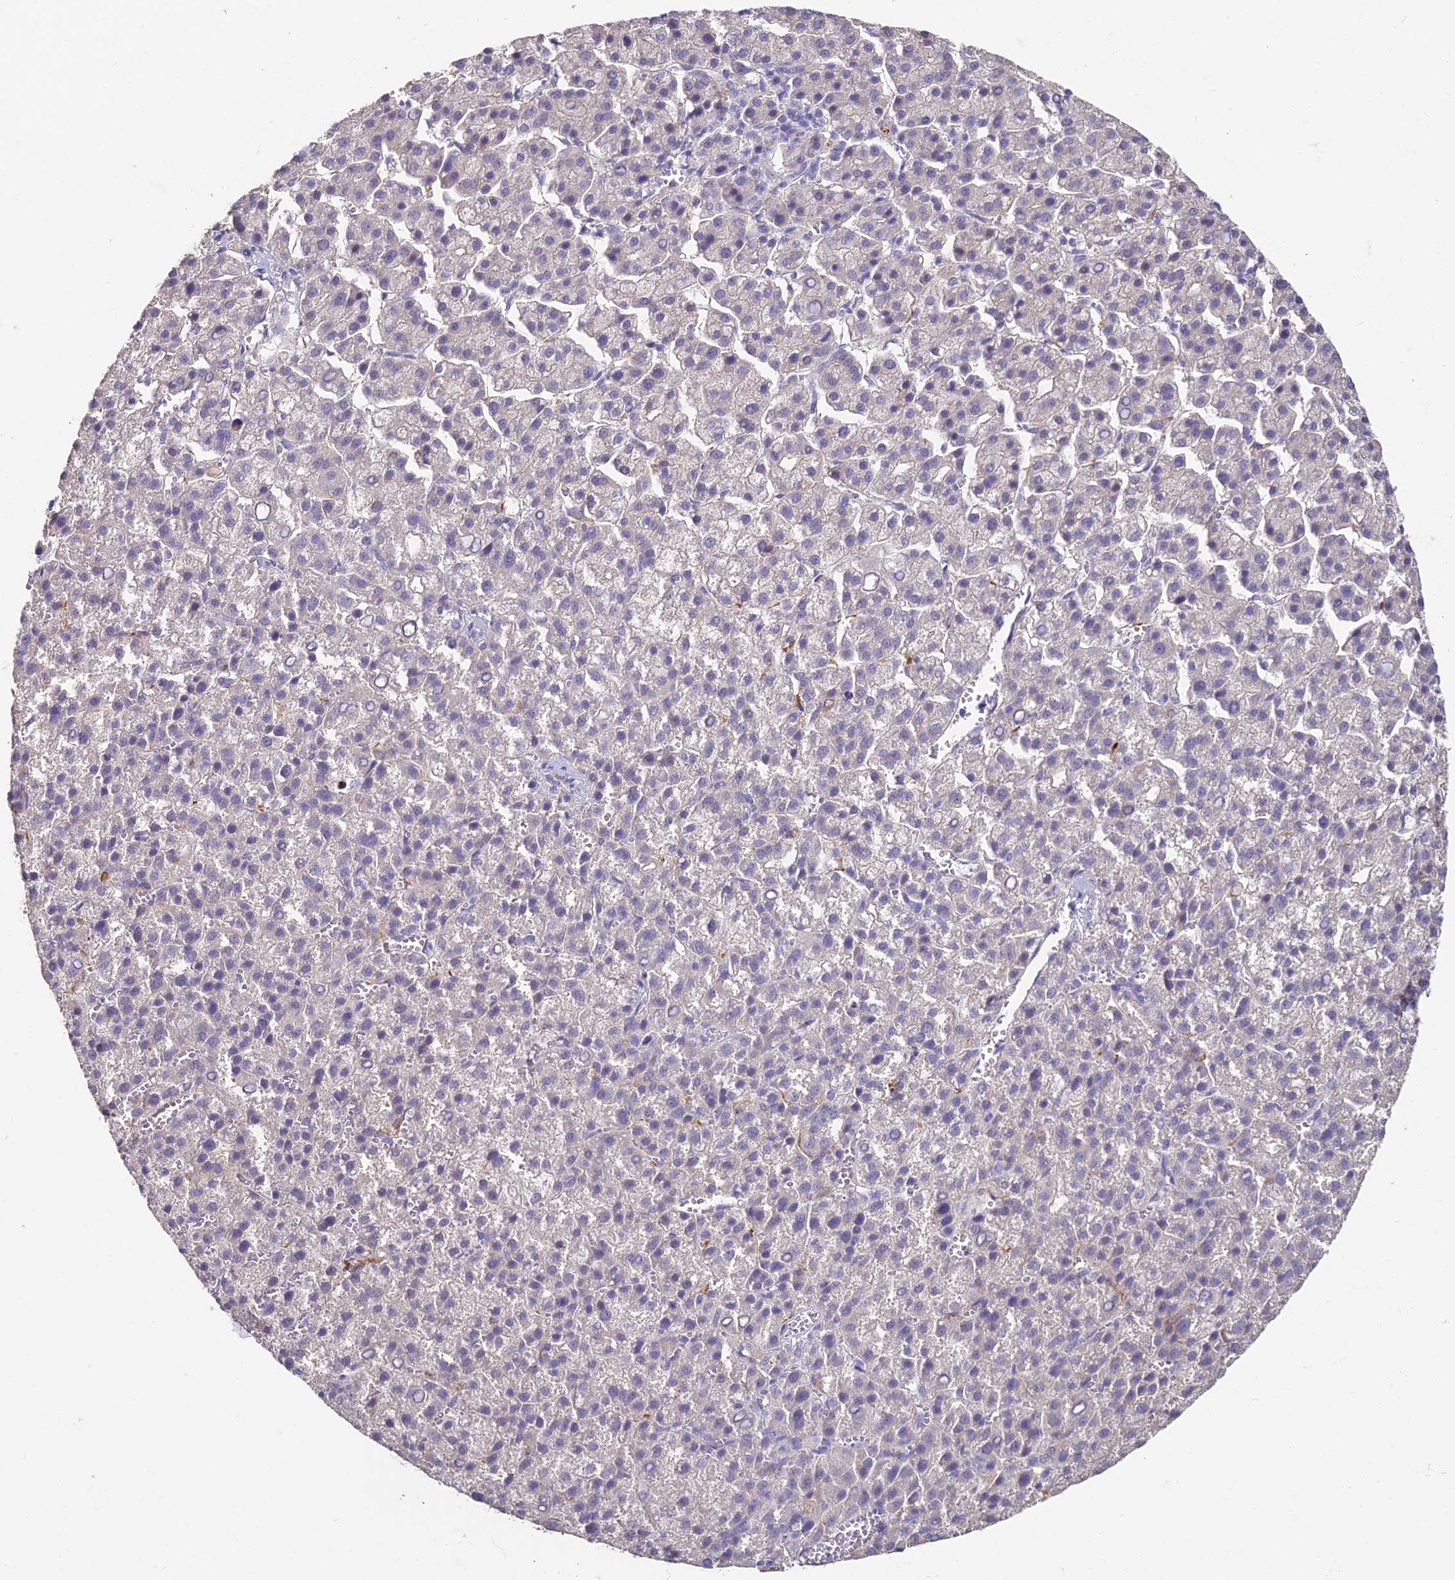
{"staining": {"intensity": "negative", "quantity": "none", "location": "none"}, "tissue": "liver cancer", "cell_type": "Tumor cells", "image_type": "cancer", "snomed": [{"axis": "morphology", "description": "Carcinoma, Hepatocellular, NOS"}, {"axis": "topography", "description": "Liver"}], "caption": "DAB immunohistochemical staining of hepatocellular carcinoma (liver) demonstrates no significant expression in tumor cells. (IHC, brightfield microscopy, high magnification).", "gene": "ABHD17A", "patient": {"sex": "female", "age": 58}}